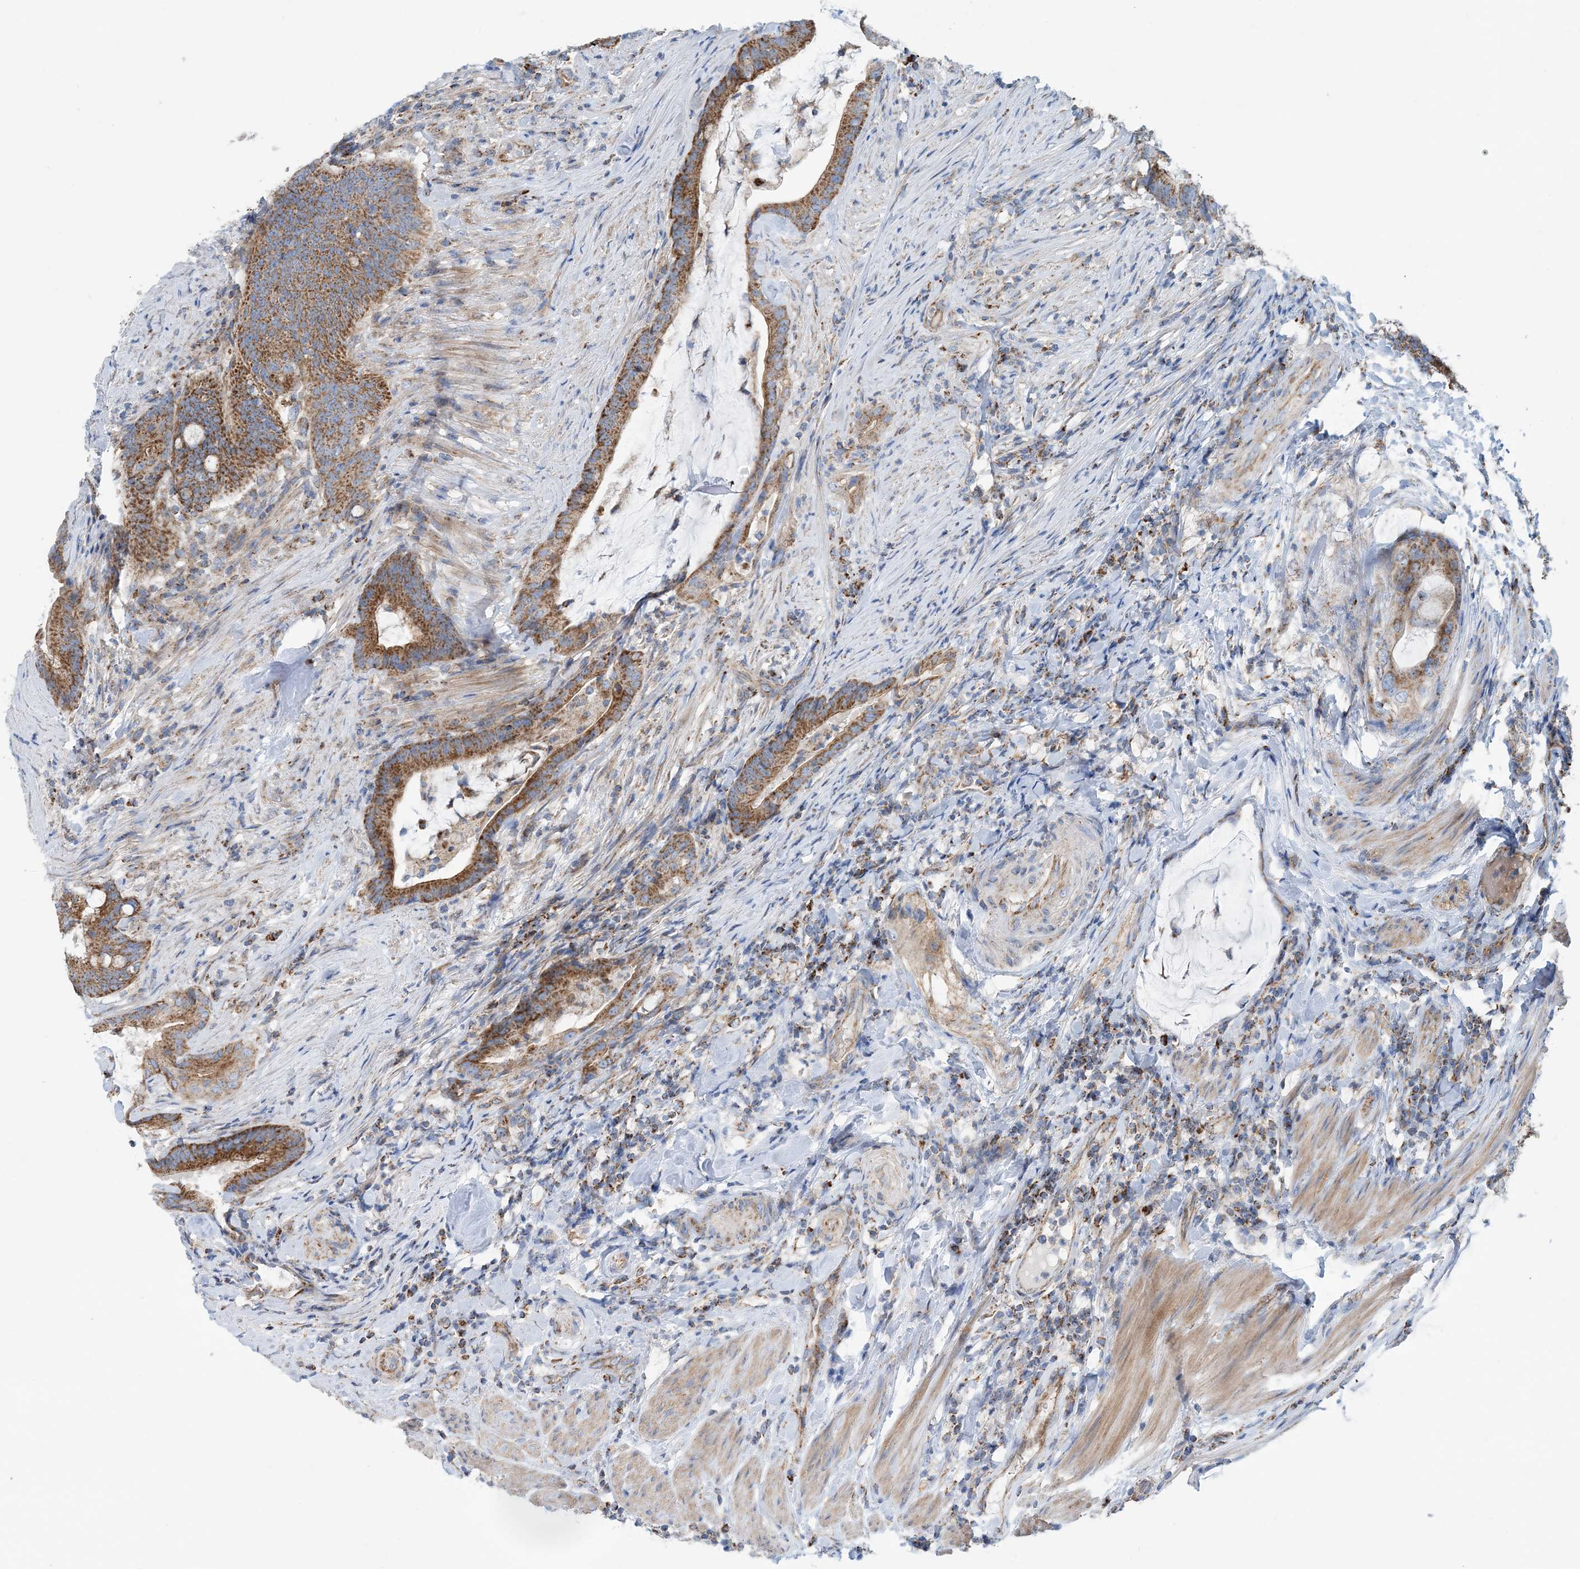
{"staining": {"intensity": "moderate", "quantity": ">75%", "location": "cytoplasmic/membranous"}, "tissue": "colorectal cancer", "cell_type": "Tumor cells", "image_type": "cancer", "snomed": [{"axis": "morphology", "description": "Adenocarcinoma, NOS"}, {"axis": "topography", "description": "Colon"}], "caption": "Immunohistochemistry (IHC) histopathology image of colorectal adenocarcinoma stained for a protein (brown), which reveals medium levels of moderate cytoplasmic/membranous positivity in about >75% of tumor cells.", "gene": "PHOSPHO2", "patient": {"sex": "female", "age": 66}}